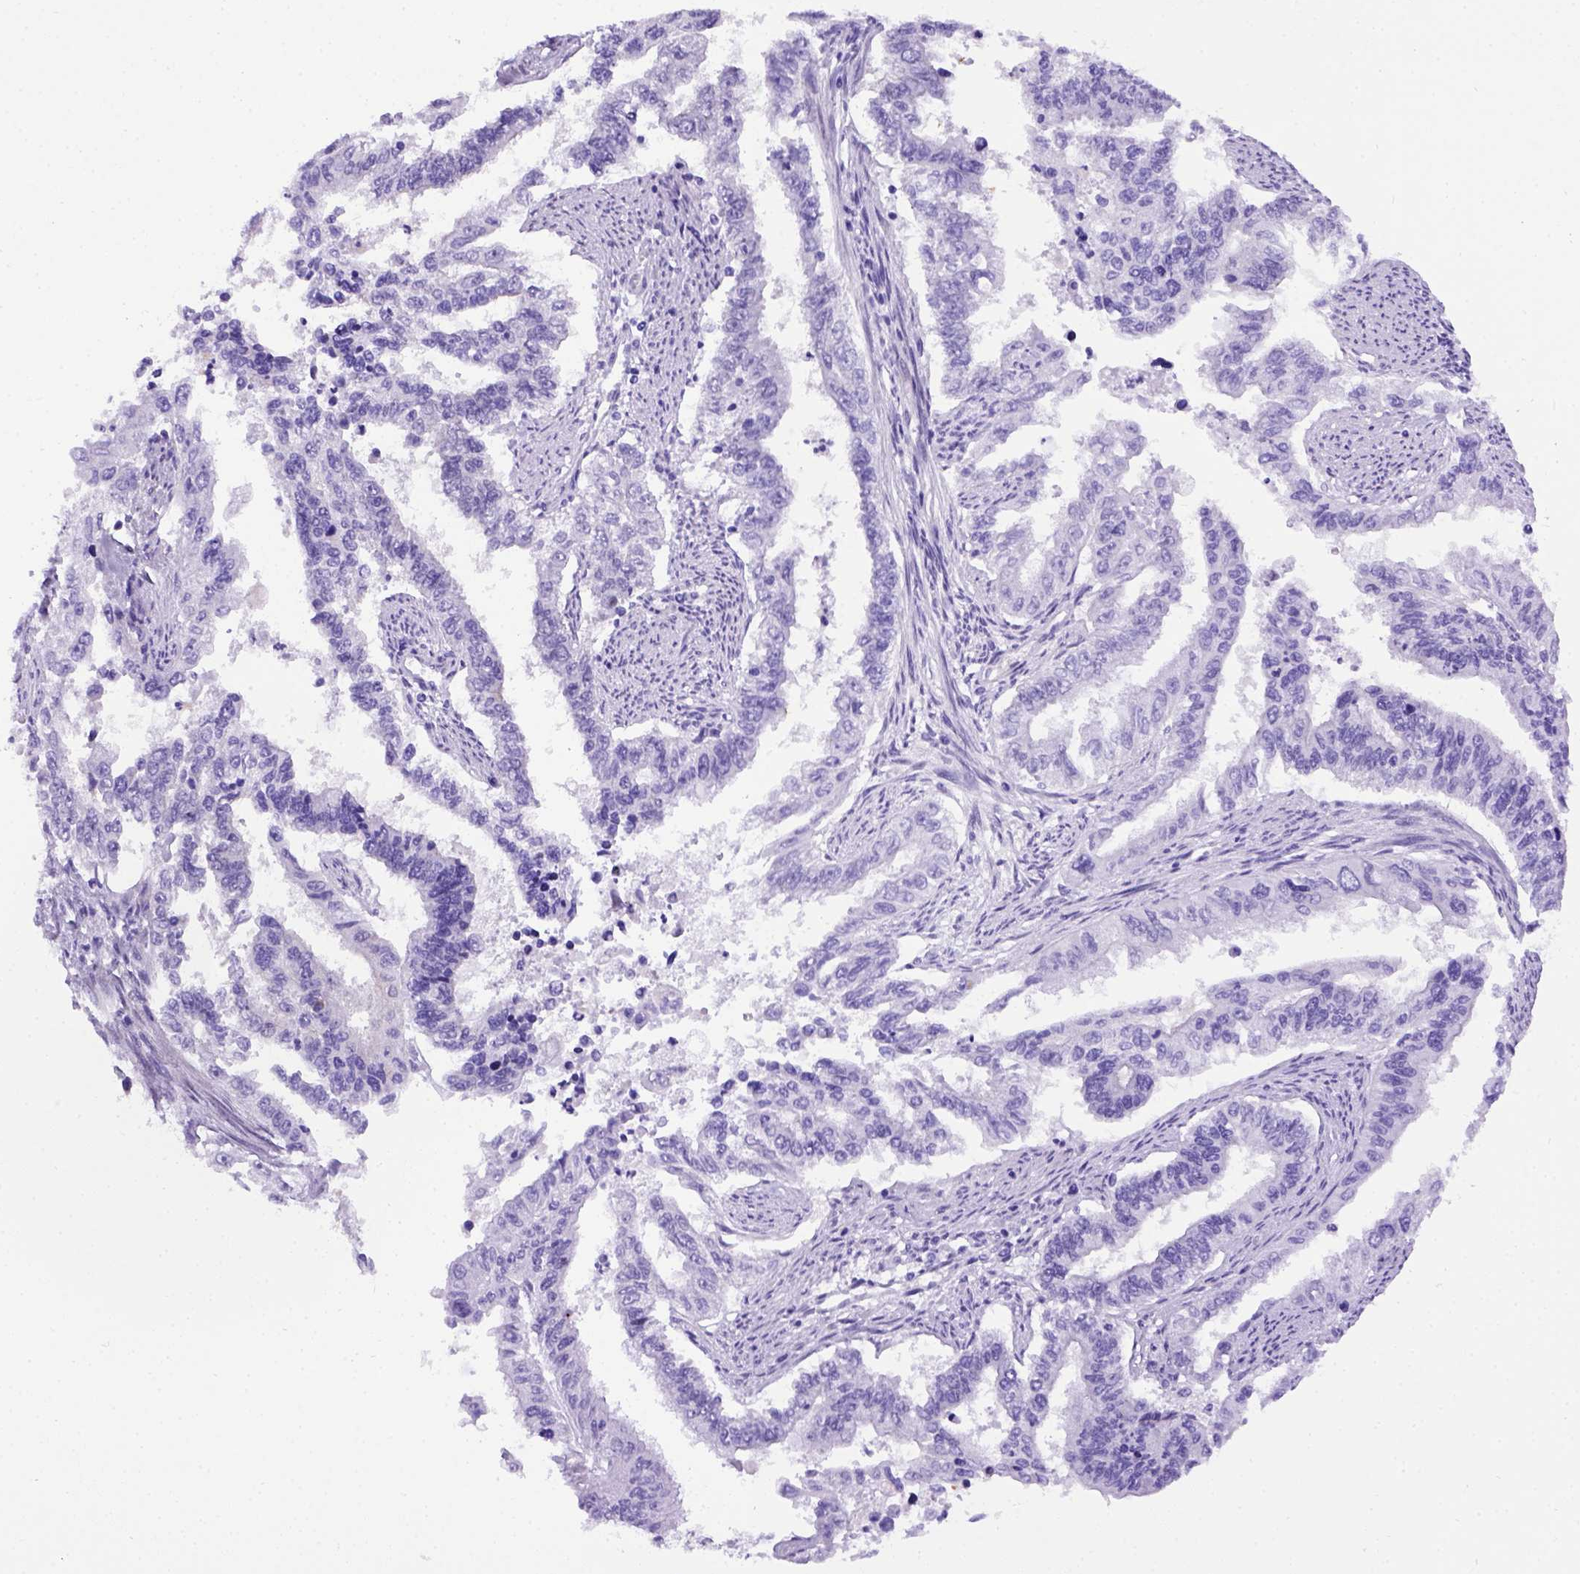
{"staining": {"intensity": "negative", "quantity": "none", "location": "none"}, "tissue": "endometrial cancer", "cell_type": "Tumor cells", "image_type": "cancer", "snomed": [{"axis": "morphology", "description": "Adenocarcinoma, NOS"}, {"axis": "topography", "description": "Uterus"}], "caption": "A micrograph of adenocarcinoma (endometrial) stained for a protein shows no brown staining in tumor cells. (DAB IHC, high magnification).", "gene": "ADAM12", "patient": {"sex": "female", "age": 59}}